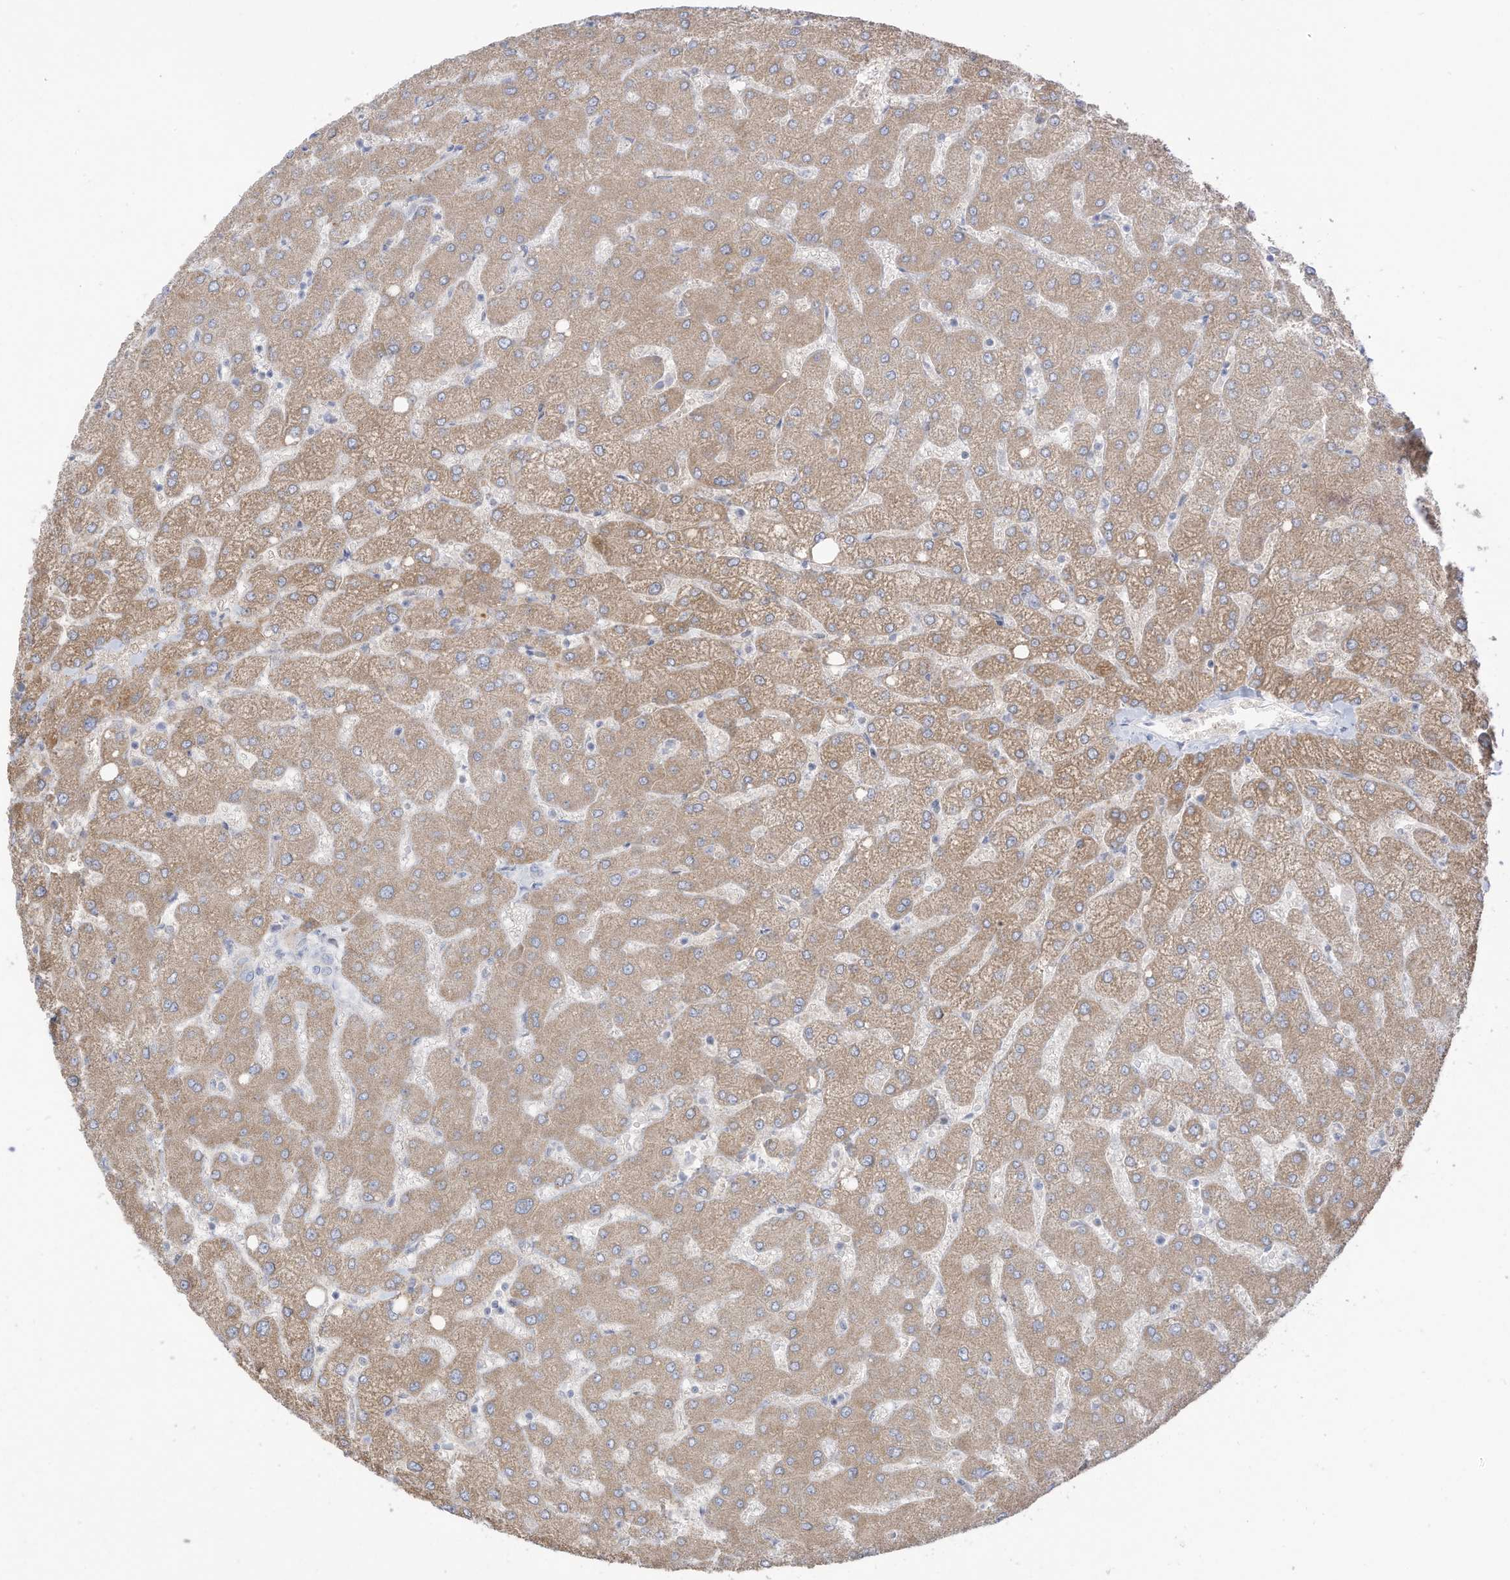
{"staining": {"intensity": "negative", "quantity": "none", "location": "none"}, "tissue": "liver", "cell_type": "Cholangiocytes", "image_type": "normal", "snomed": [{"axis": "morphology", "description": "Normal tissue, NOS"}, {"axis": "topography", "description": "Liver"}], "caption": "Immunohistochemistry micrograph of unremarkable liver: liver stained with DAB displays no significant protein expression in cholangiocytes. (IHC, brightfield microscopy, high magnification).", "gene": "OGT", "patient": {"sex": "female", "age": 54}}